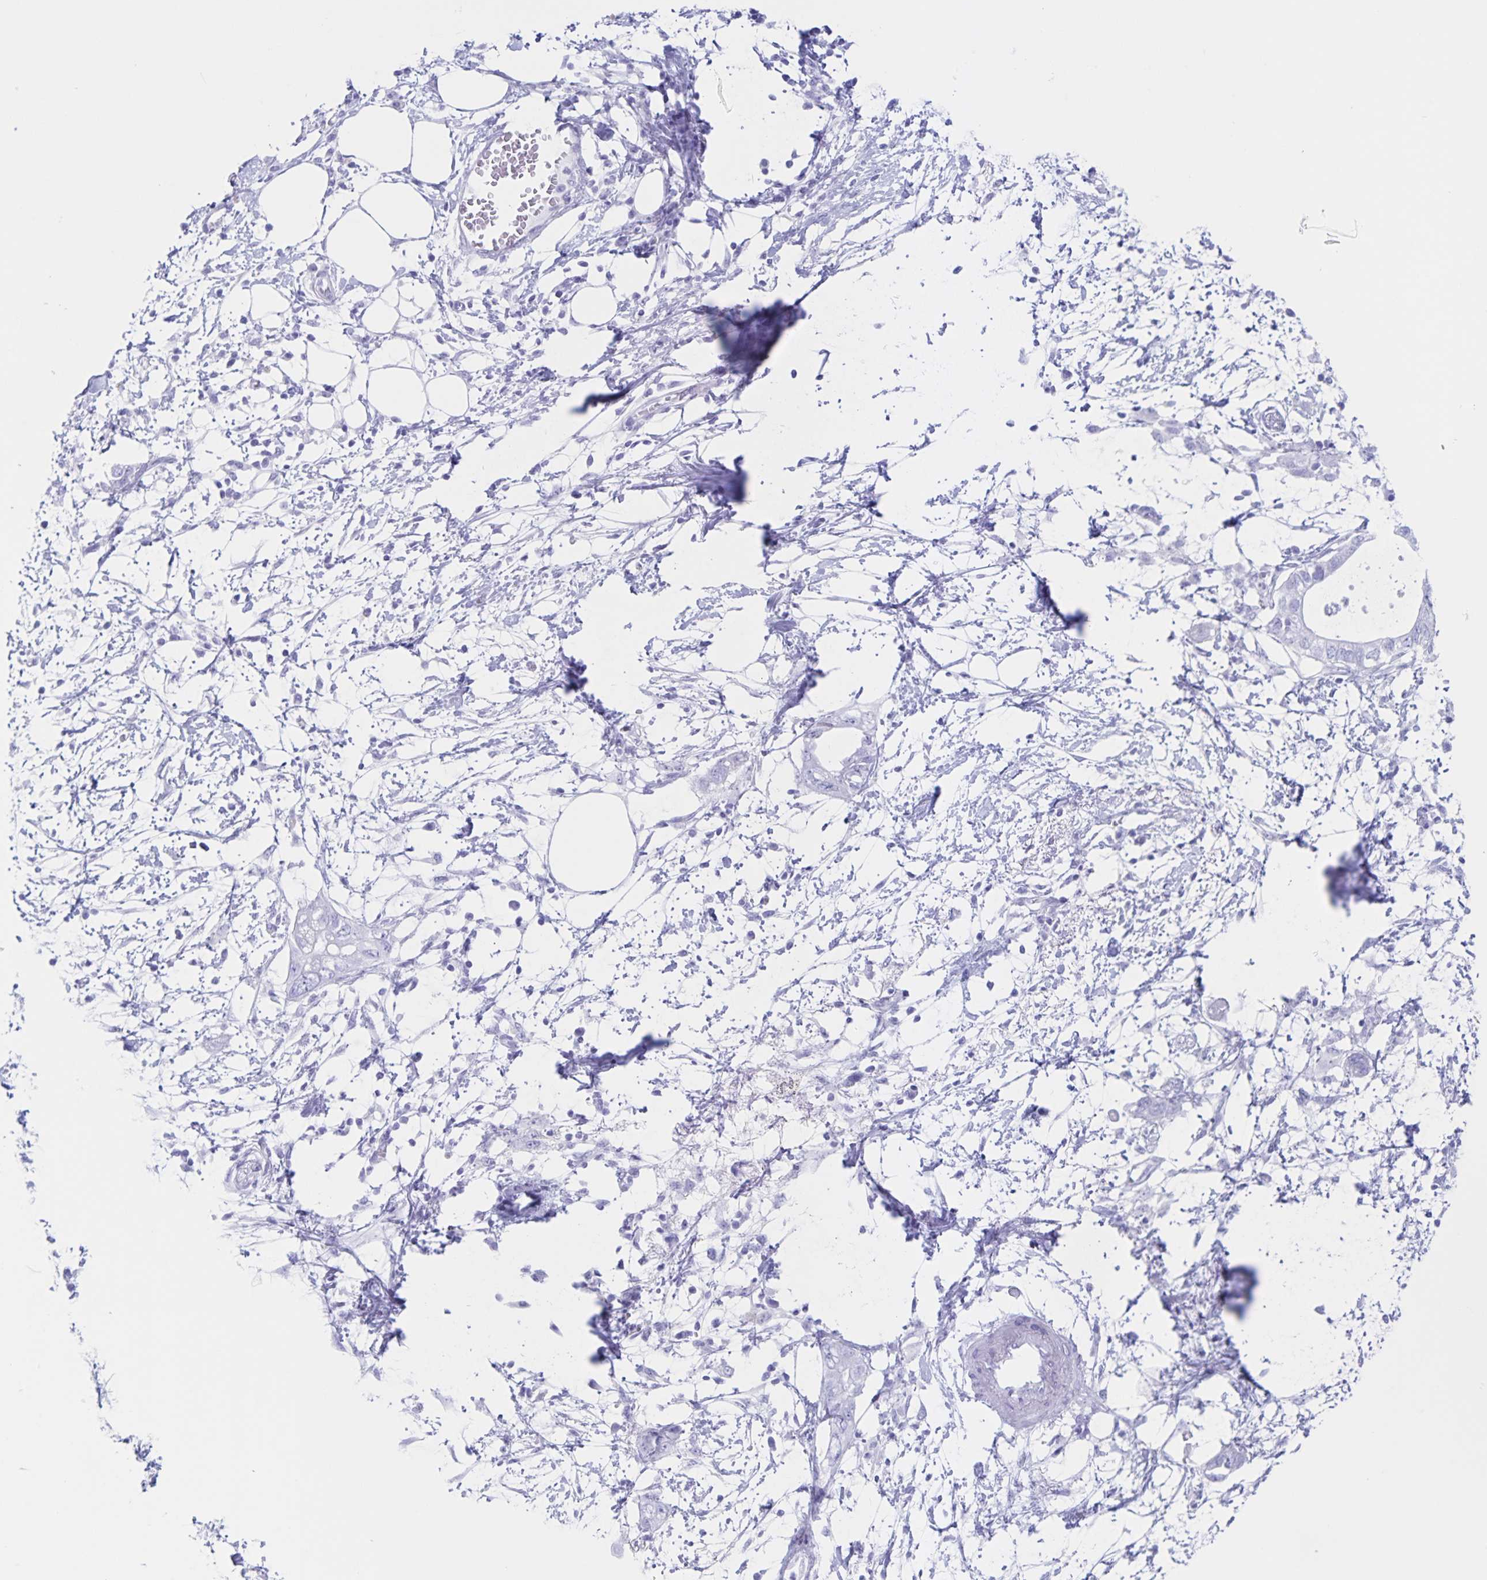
{"staining": {"intensity": "negative", "quantity": "none", "location": "none"}, "tissue": "pancreatic cancer", "cell_type": "Tumor cells", "image_type": "cancer", "snomed": [{"axis": "morphology", "description": "Adenocarcinoma, NOS"}, {"axis": "topography", "description": "Pancreas"}], "caption": "An image of pancreatic adenocarcinoma stained for a protein reveals no brown staining in tumor cells.", "gene": "C12orf56", "patient": {"sex": "female", "age": 72}}